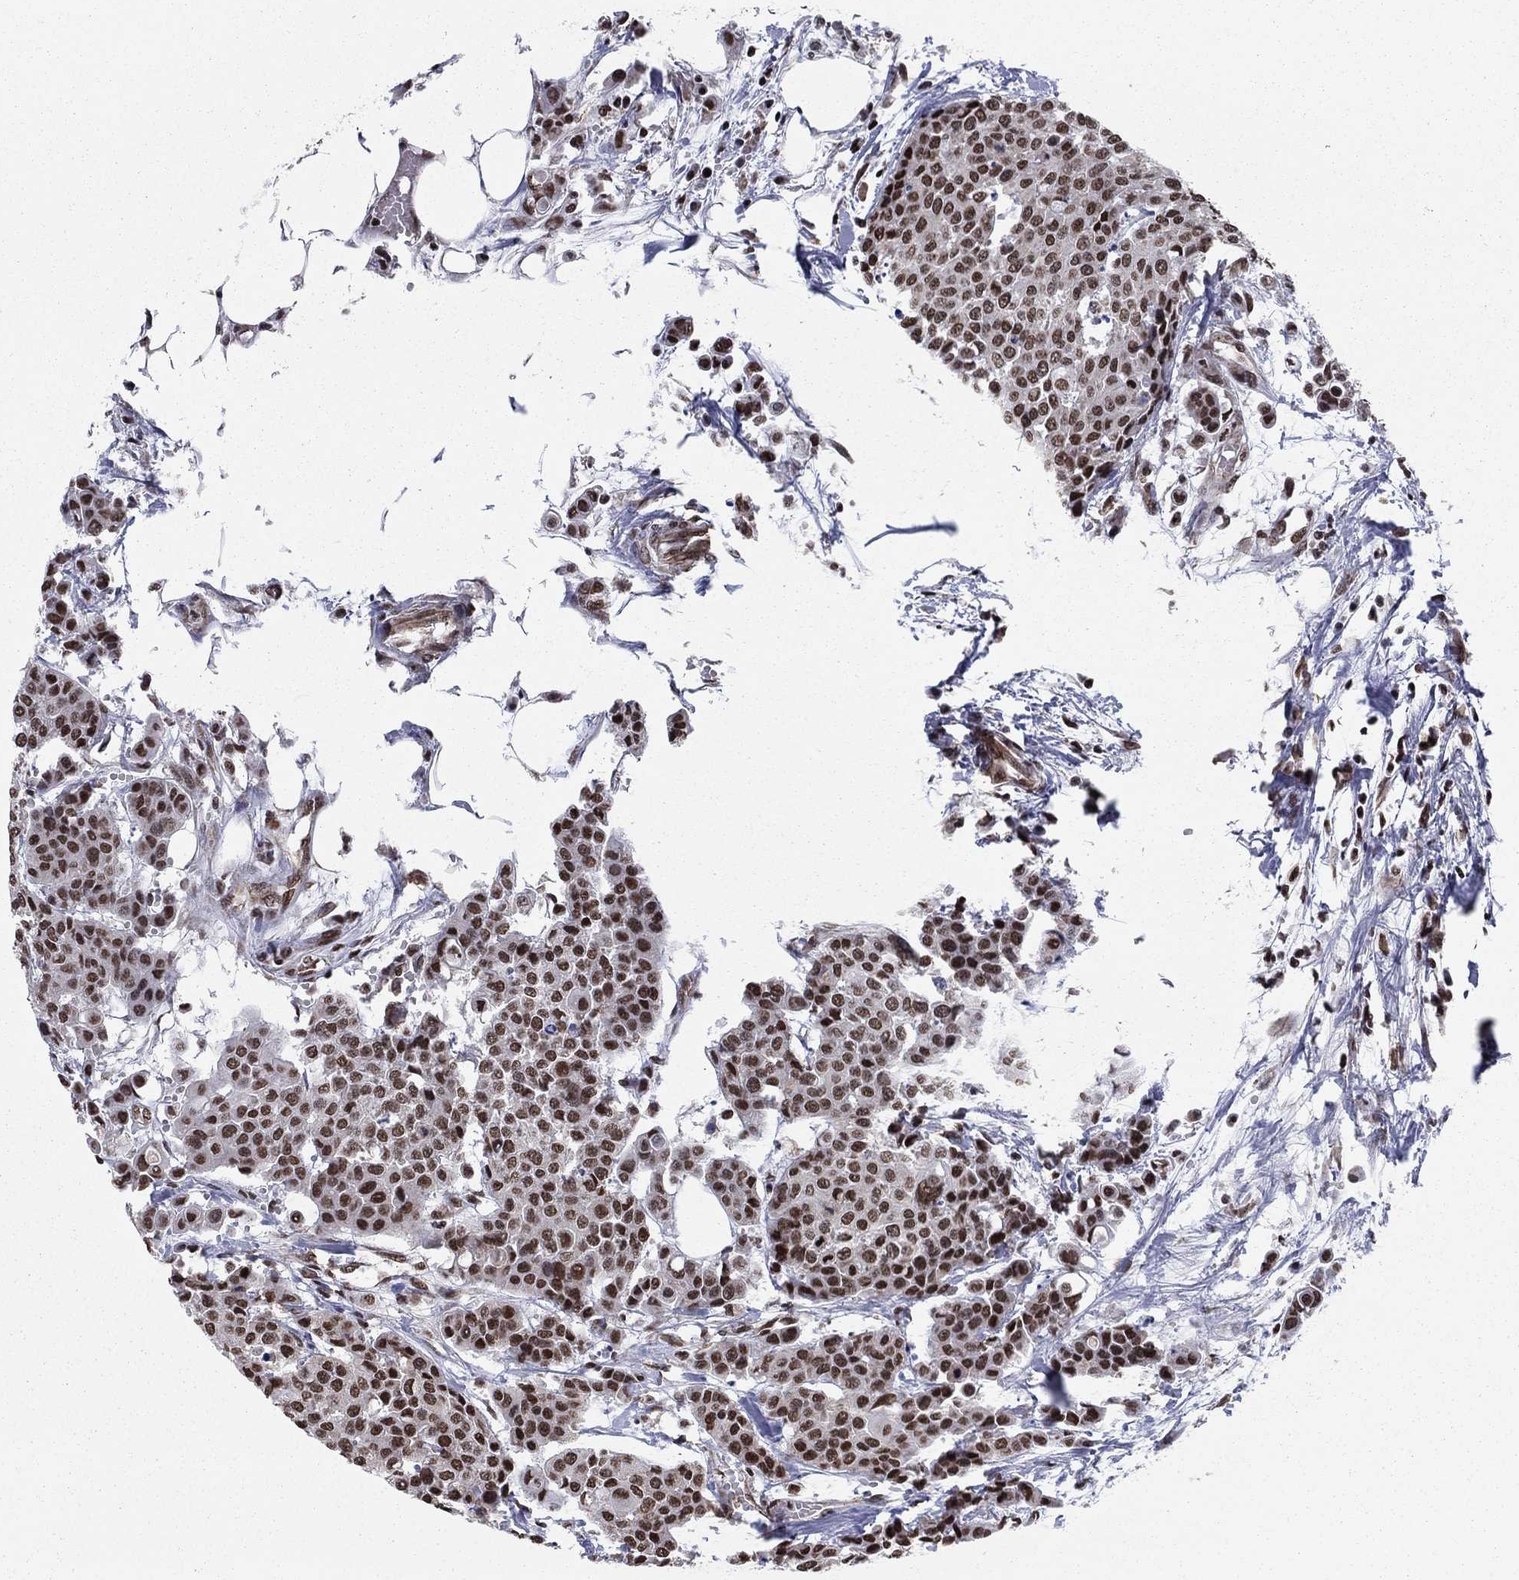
{"staining": {"intensity": "moderate", "quantity": ">75%", "location": "nuclear"}, "tissue": "carcinoid", "cell_type": "Tumor cells", "image_type": "cancer", "snomed": [{"axis": "morphology", "description": "Carcinoid, malignant, NOS"}, {"axis": "topography", "description": "Colon"}], "caption": "Immunohistochemistry image of malignant carcinoid stained for a protein (brown), which reveals medium levels of moderate nuclear expression in about >75% of tumor cells.", "gene": "N4BP2", "patient": {"sex": "male", "age": 81}}